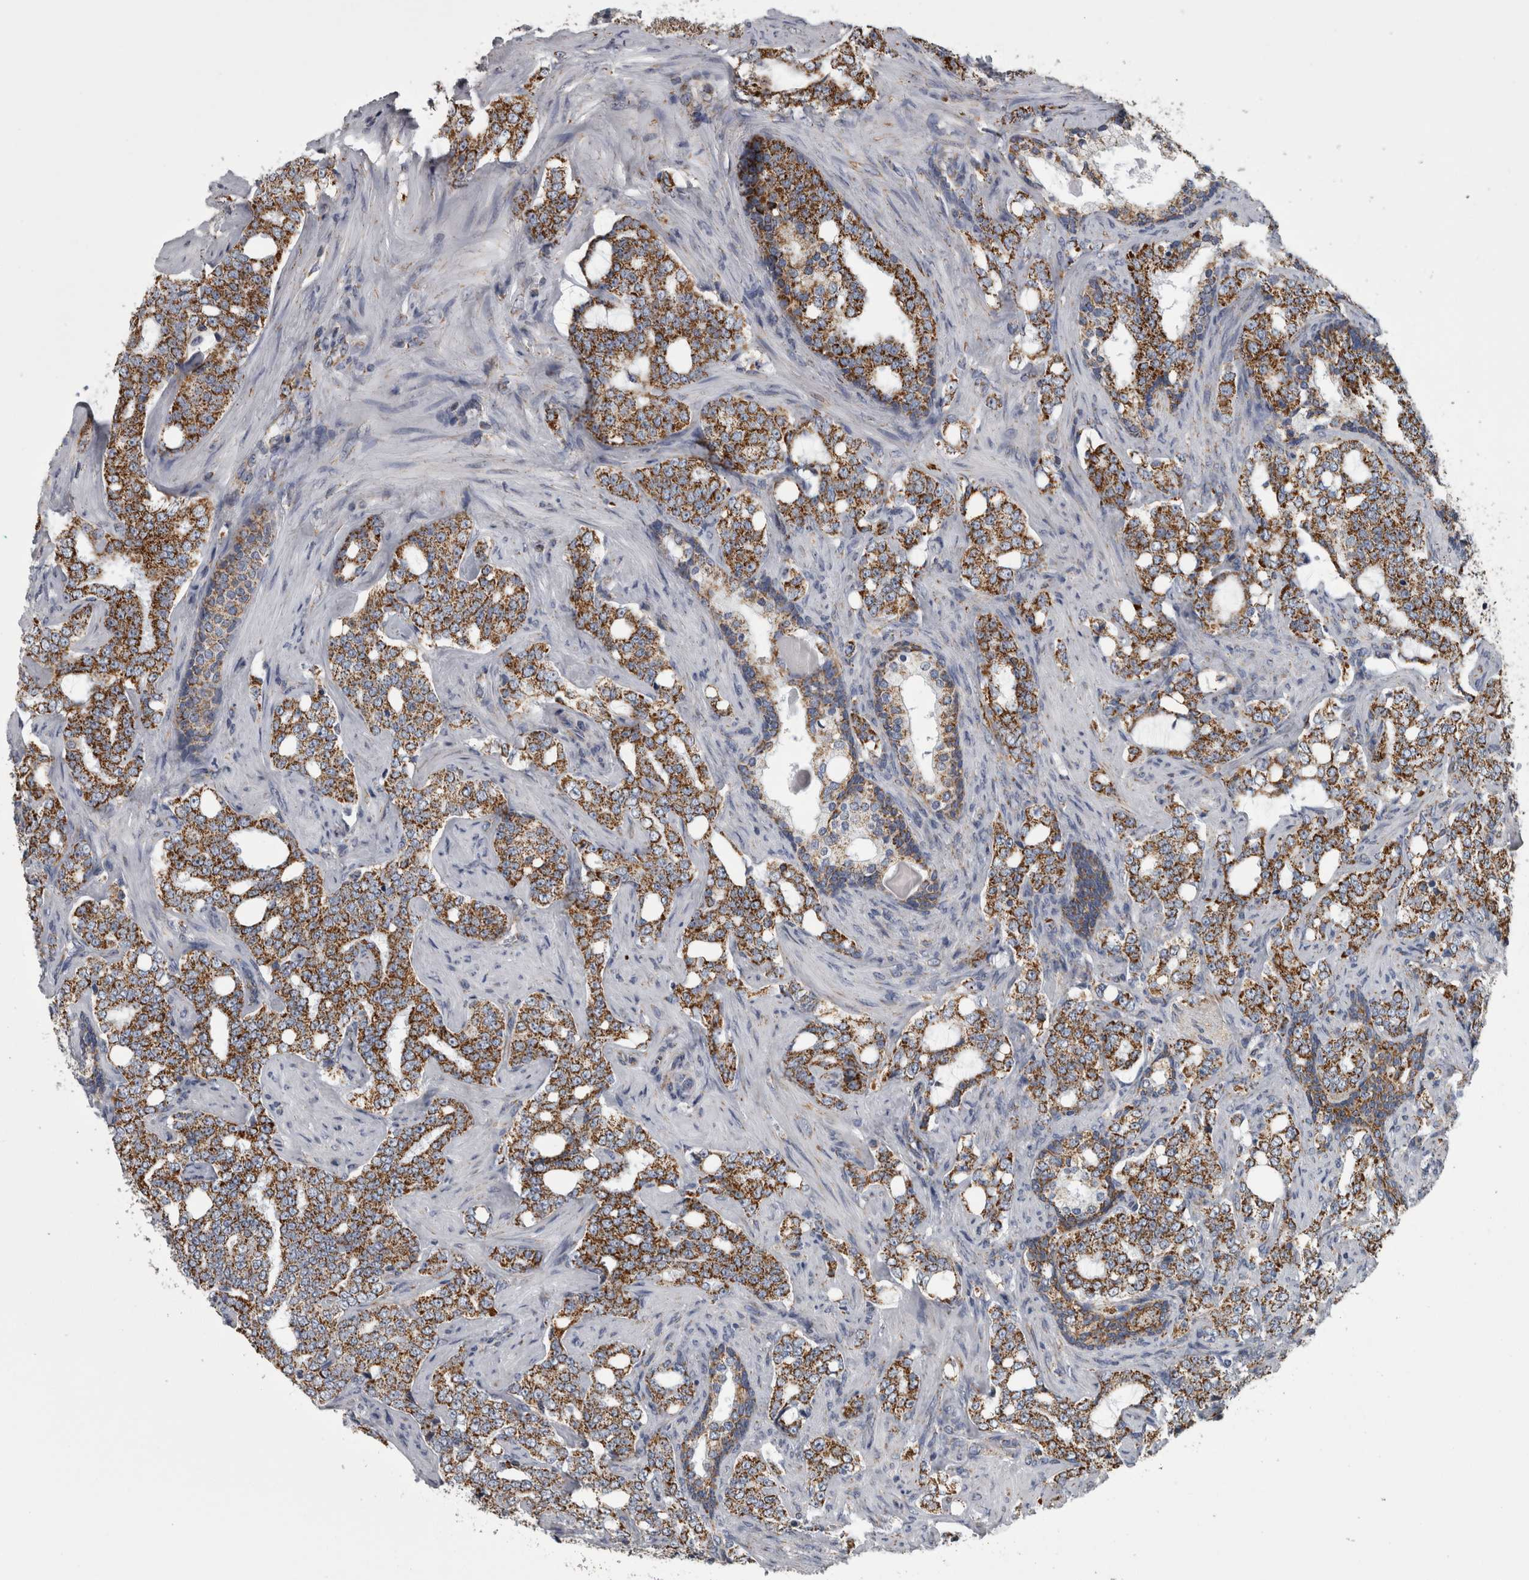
{"staining": {"intensity": "strong", "quantity": ">75%", "location": "cytoplasmic/membranous"}, "tissue": "prostate cancer", "cell_type": "Tumor cells", "image_type": "cancer", "snomed": [{"axis": "morphology", "description": "Adenocarcinoma, High grade"}, {"axis": "topography", "description": "Prostate"}], "caption": "Protein analysis of prostate high-grade adenocarcinoma tissue reveals strong cytoplasmic/membranous positivity in approximately >75% of tumor cells. The staining was performed using DAB to visualize the protein expression in brown, while the nuclei were stained in blue with hematoxylin (Magnification: 20x).", "gene": "MDH2", "patient": {"sex": "male", "age": 64}}